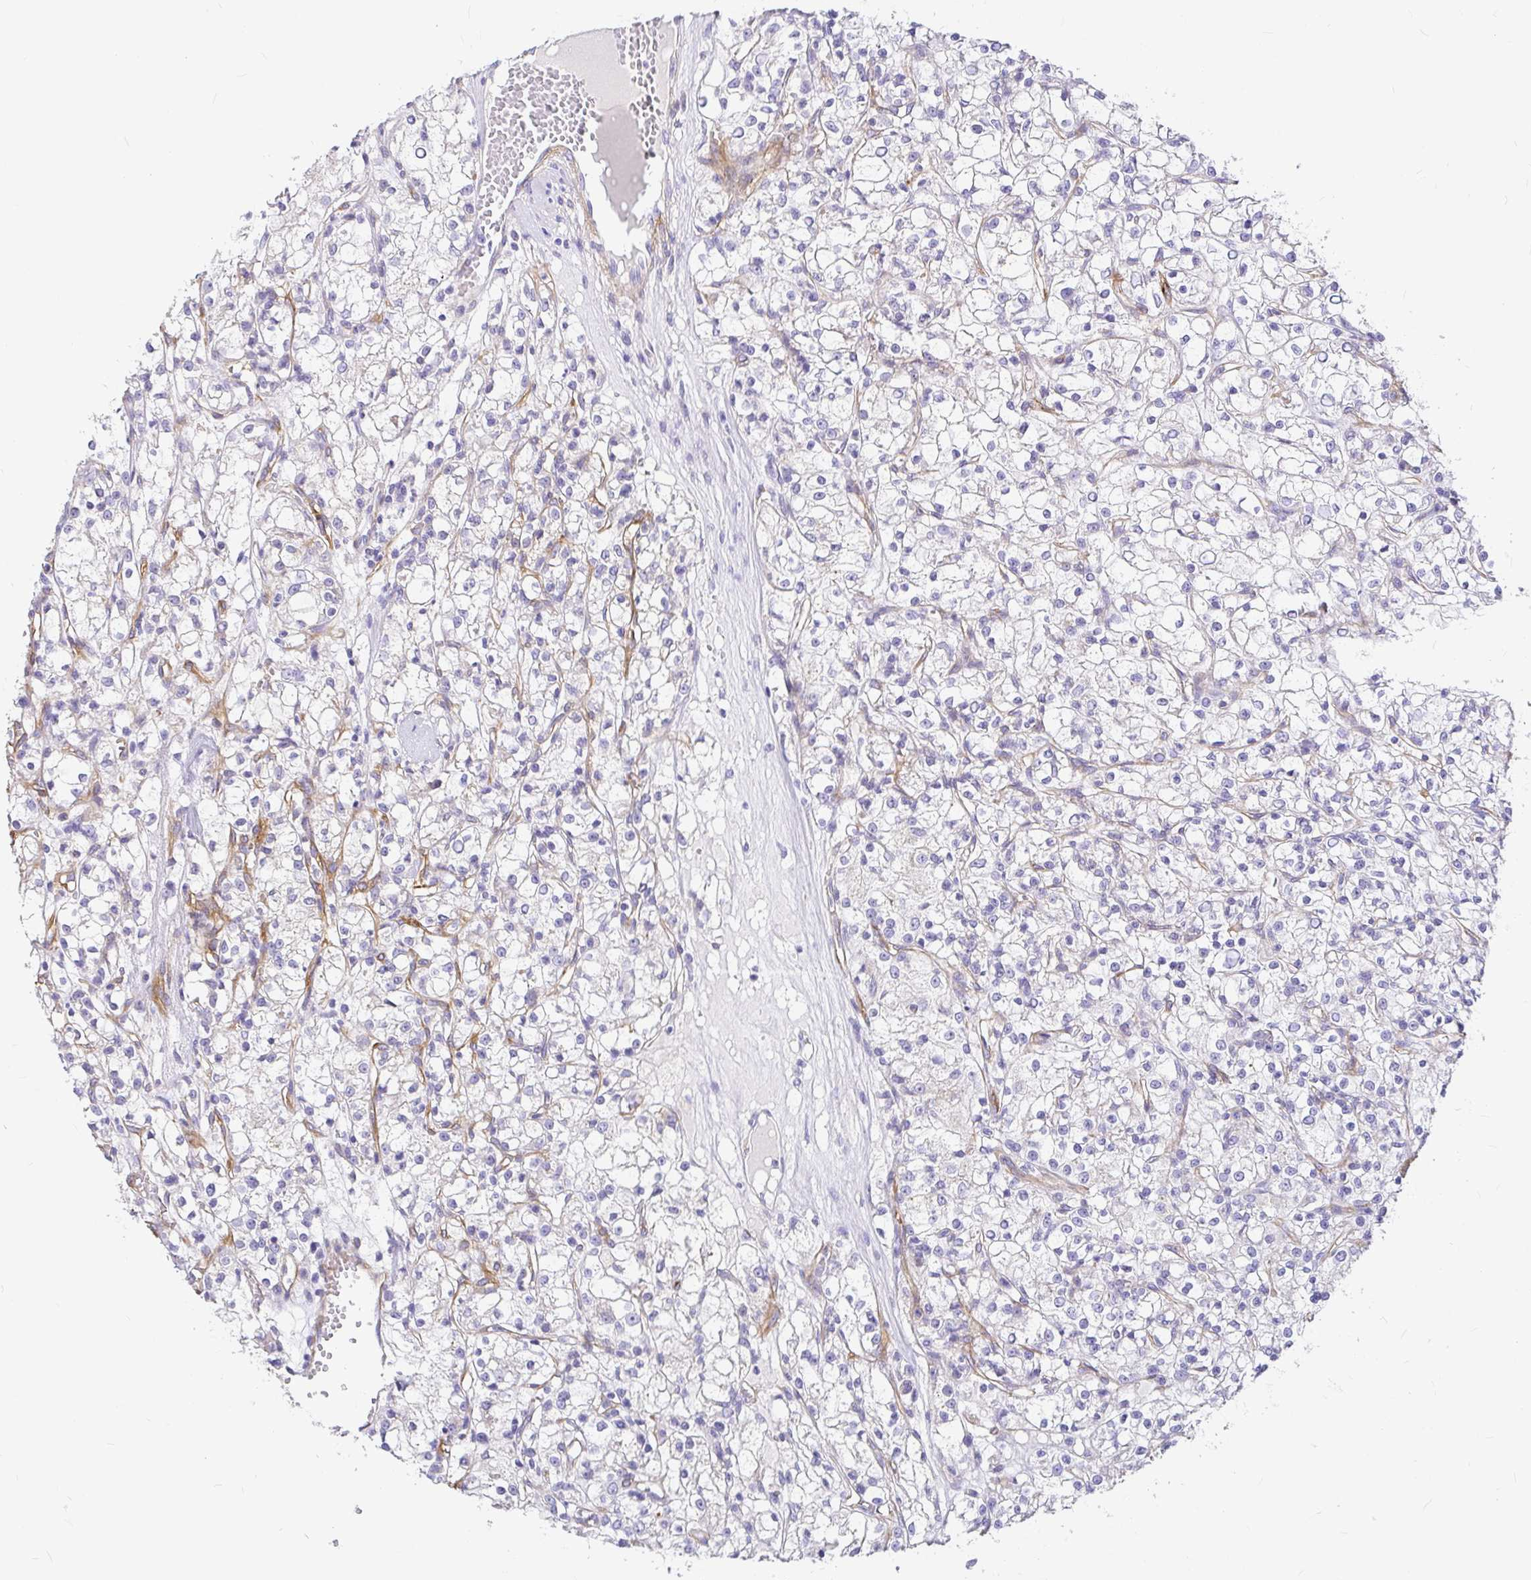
{"staining": {"intensity": "negative", "quantity": "none", "location": "none"}, "tissue": "renal cancer", "cell_type": "Tumor cells", "image_type": "cancer", "snomed": [{"axis": "morphology", "description": "Adenocarcinoma, NOS"}, {"axis": "topography", "description": "Kidney"}], "caption": "Tumor cells are negative for protein expression in human adenocarcinoma (renal).", "gene": "MYO1B", "patient": {"sex": "female", "age": 59}}